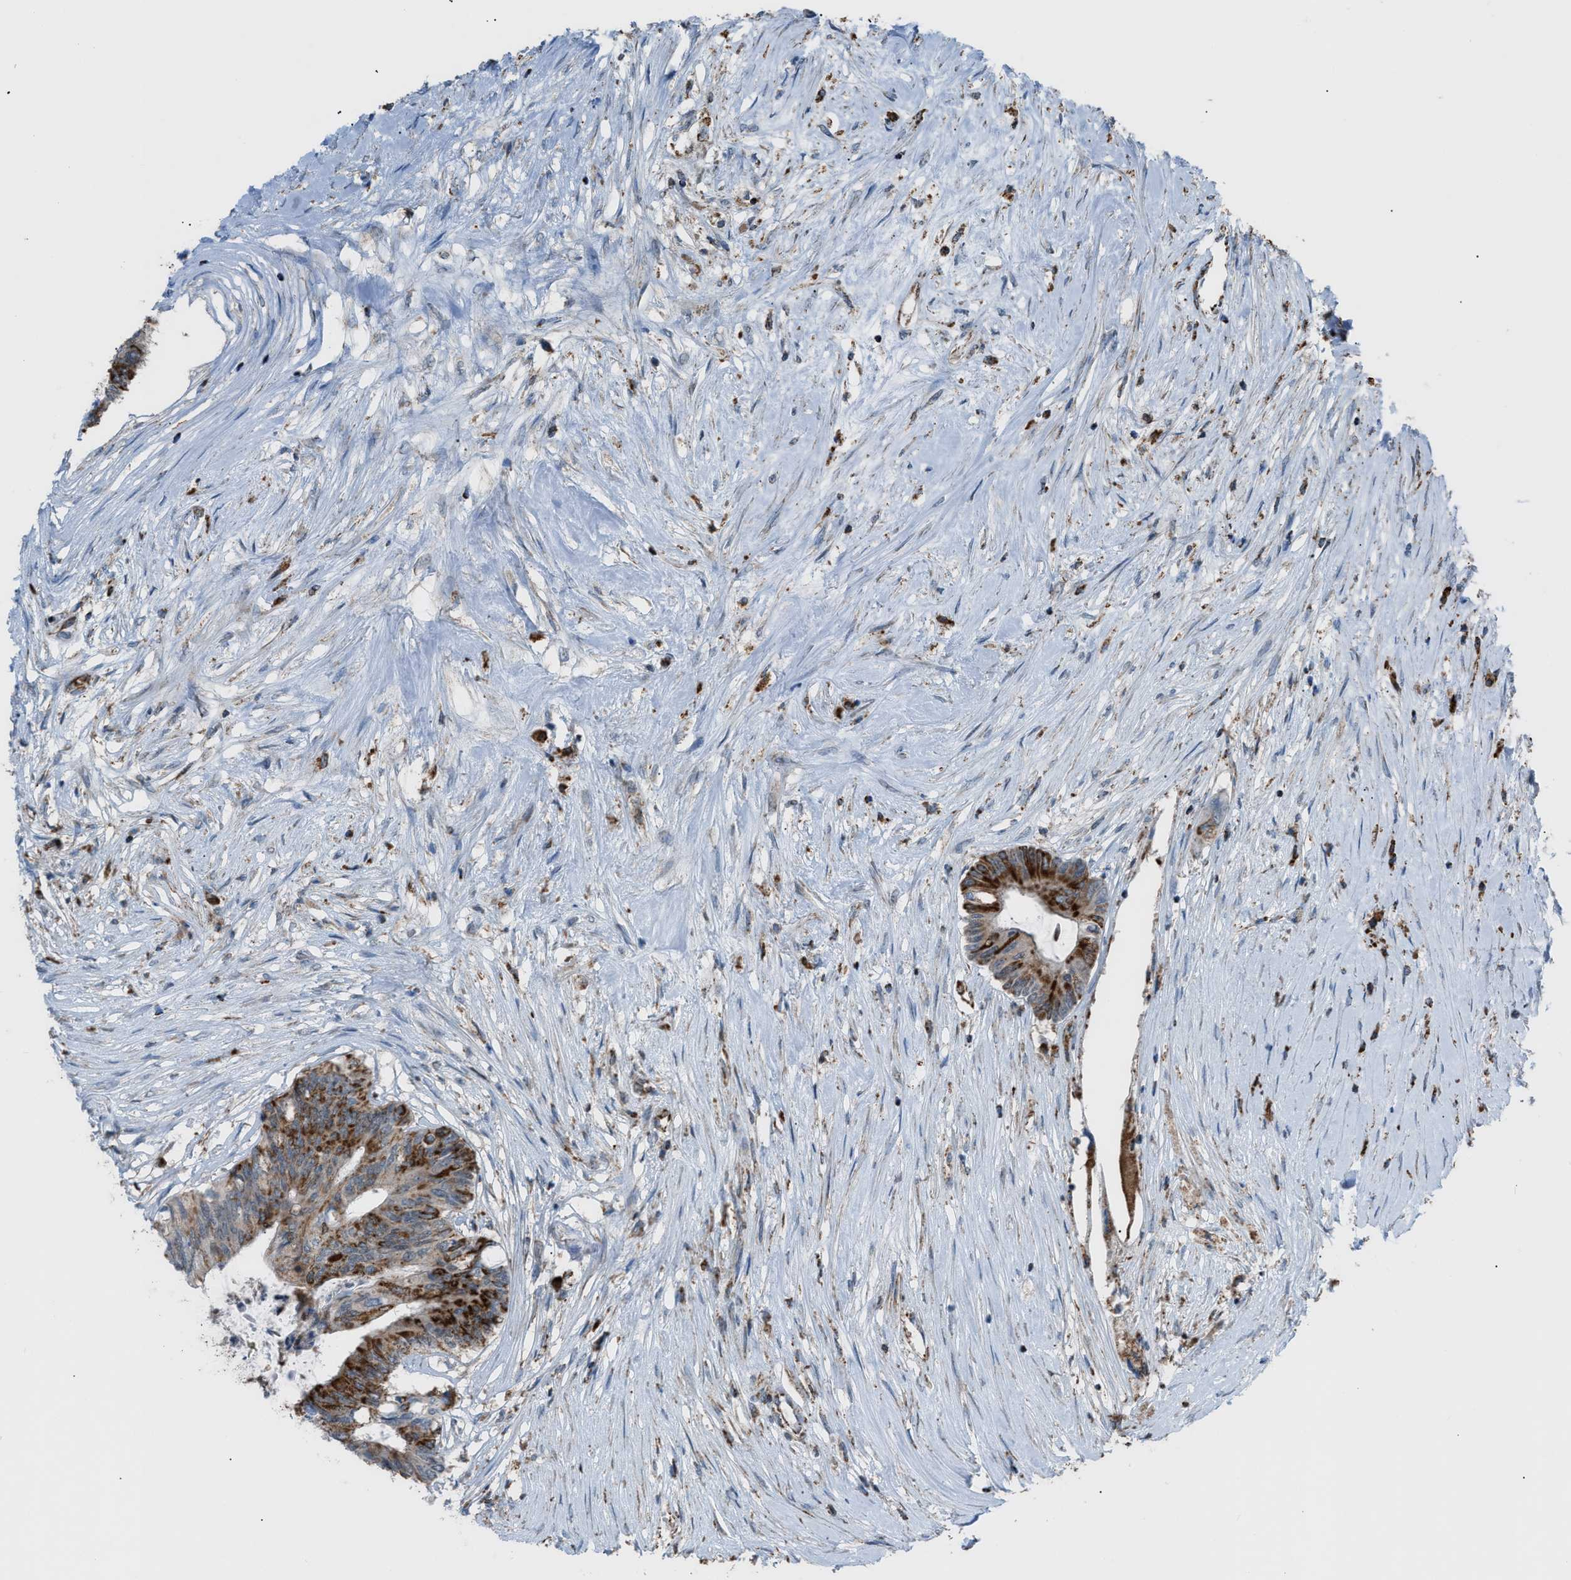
{"staining": {"intensity": "strong", "quantity": "25%-75%", "location": "cytoplasmic/membranous"}, "tissue": "colorectal cancer", "cell_type": "Tumor cells", "image_type": "cancer", "snomed": [{"axis": "morphology", "description": "Adenocarcinoma, NOS"}, {"axis": "topography", "description": "Rectum"}], "caption": "Protein expression analysis of colorectal cancer shows strong cytoplasmic/membranous positivity in about 25%-75% of tumor cells.", "gene": "SRM", "patient": {"sex": "male", "age": 63}}